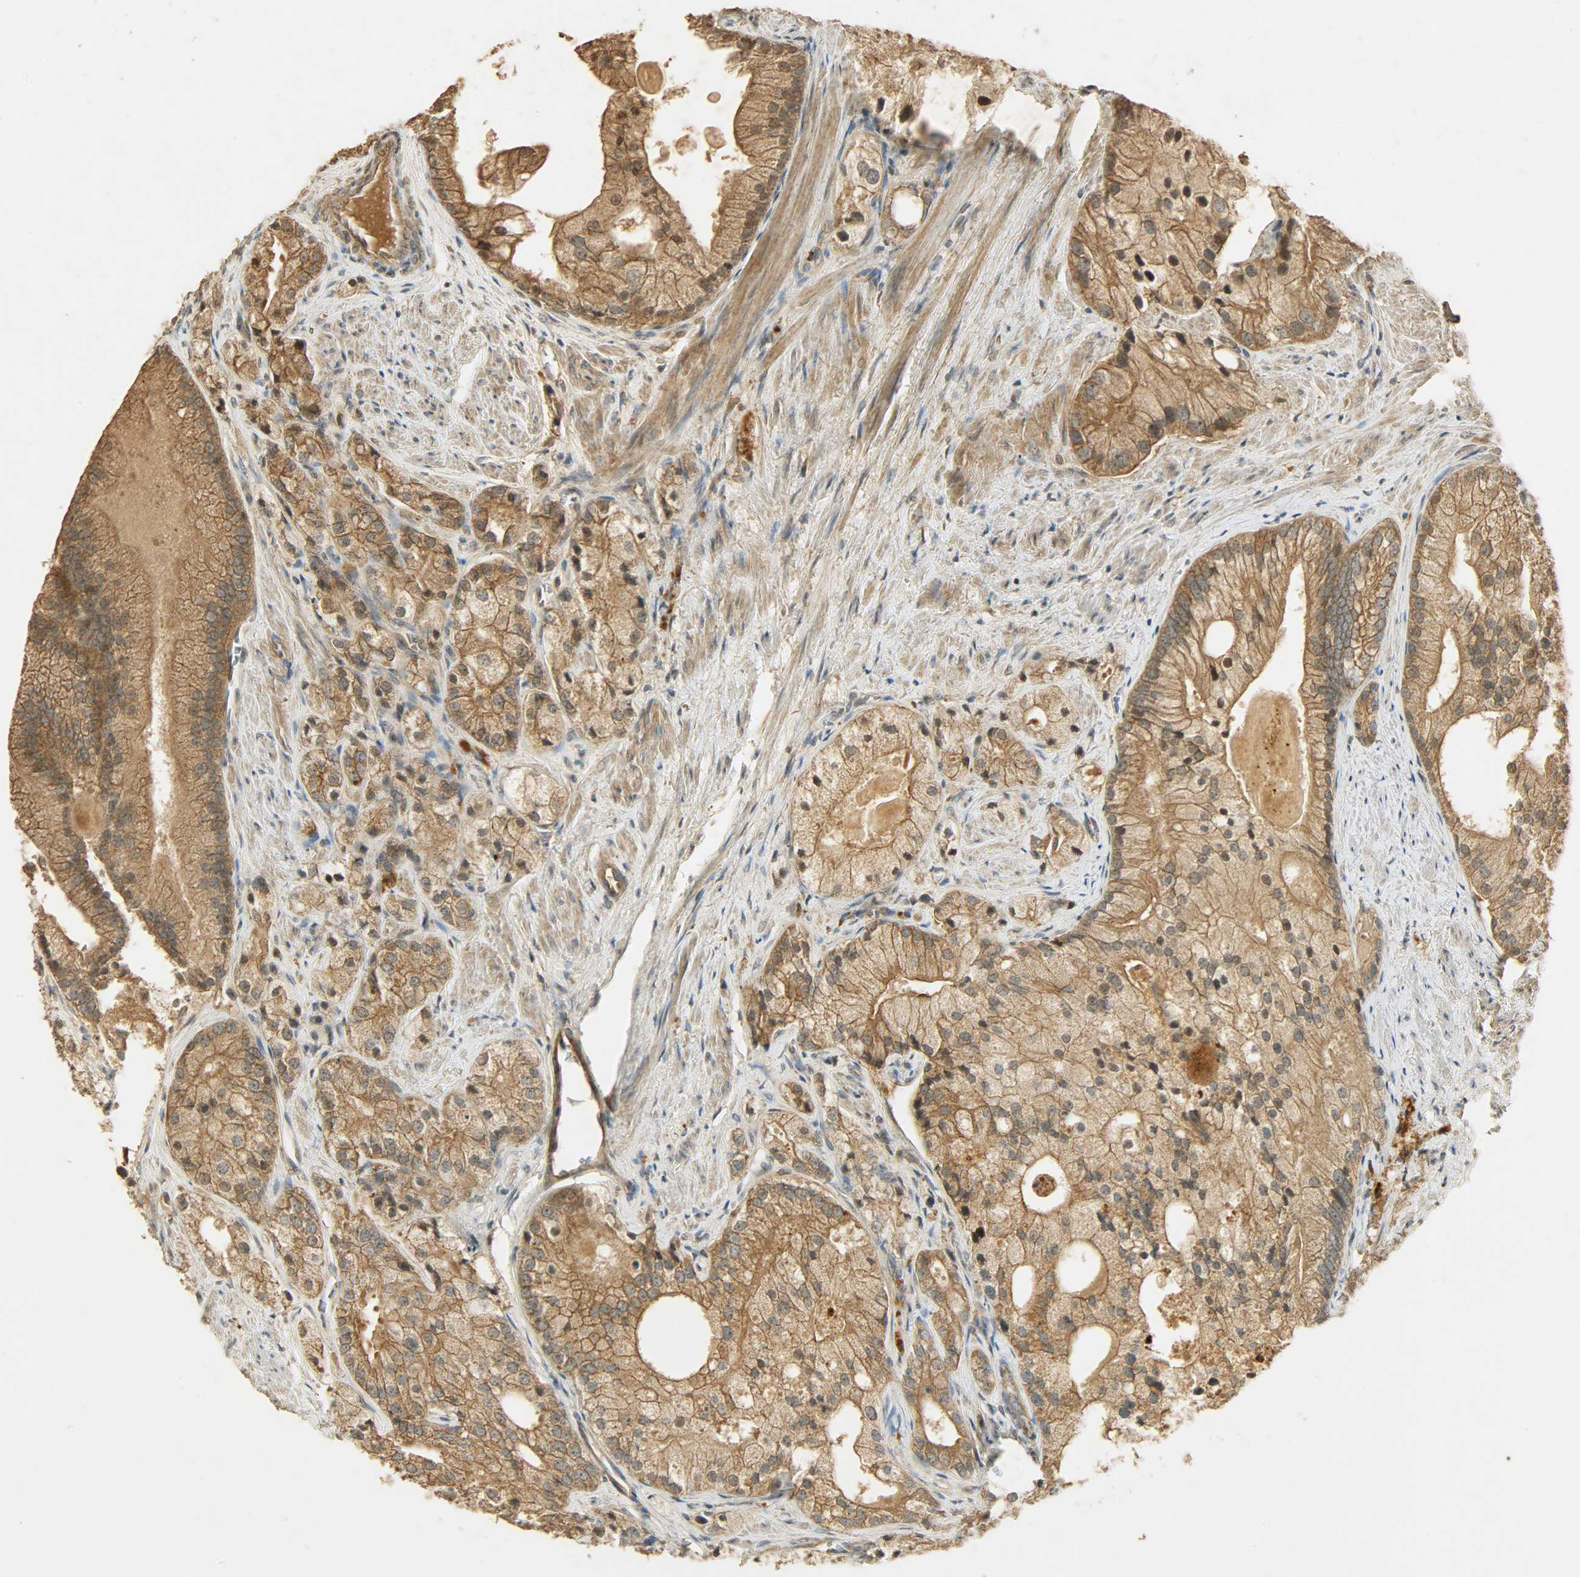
{"staining": {"intensity": "moderate", "quantity": ">75%", "location": "cytoplasmic/membranous"}, "tissue": "prostate cancer", "cell_type": "Tumor cells", "image_type": "cancer", "snomed": [{"axis": "morphology", "description": "Adenocarcinoma, Low grade"}, {"axis": "topography", "description": "Prostate"}], "caption": "The micrograph shows staining of prostate cancer, revealing moderate cytoplasmic/membranous protein positivity (brown color) within tumor cells. (brown staining indicates protein expression, while blue staining denotes nuclei).", "gene": "ATP2B1", "patient": {"sex": "male", "age": 69}}